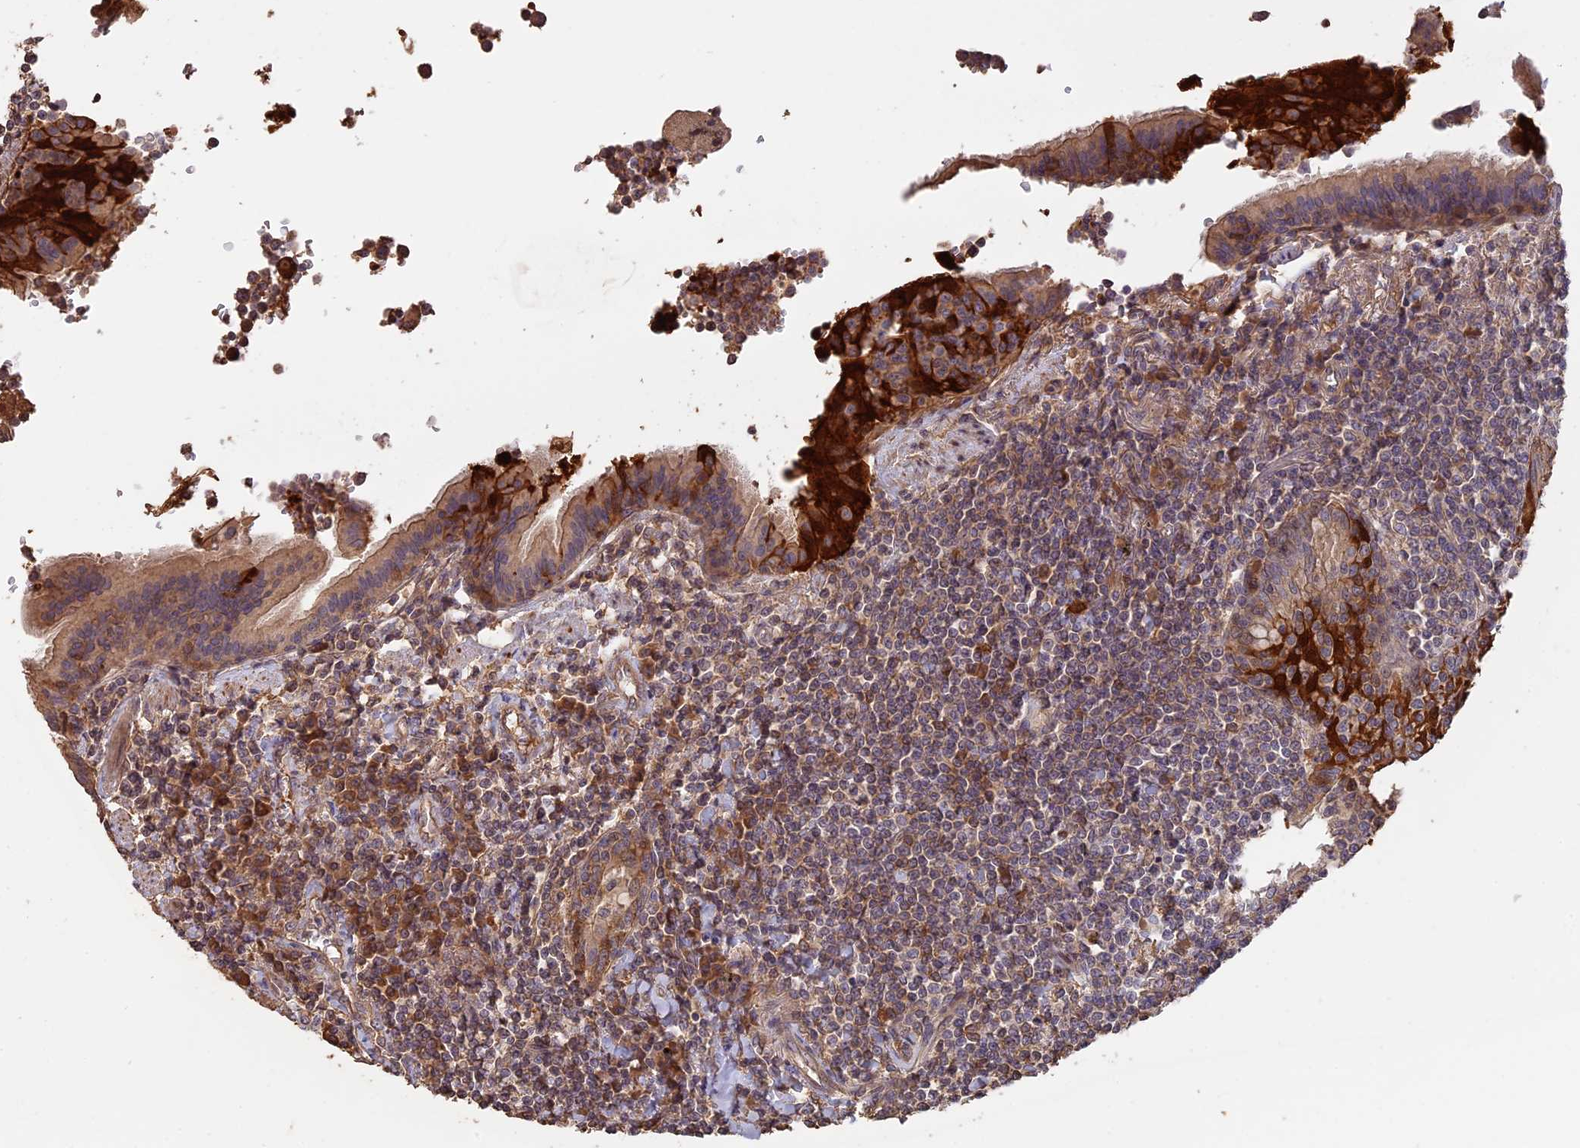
{"staining": {"intensity": "weak", "quantity": "25%-75%", "location": "cytoplasmic/membranous"}, "tissue": "lymphoma", "cell_type": "Tumor cells", "image_type": "cancer", "snomed": [{"axis": "morphology", "description": "Malignant lymphoma, non-Hodgkin's type, Low grade"}, {"axis": "topography", "description": "Lung"}], "caption": "A histopathology image showing weak cytoplasmic/membranous positivity in approximately 25%-75% of tumor cells in malignant lymphoma, non-Hodgkin's type (low-grade), as visualized by brown immunohistochemical staining.", "gene": "RASAL1", "patient": {"sex": "female", "age": 71}}